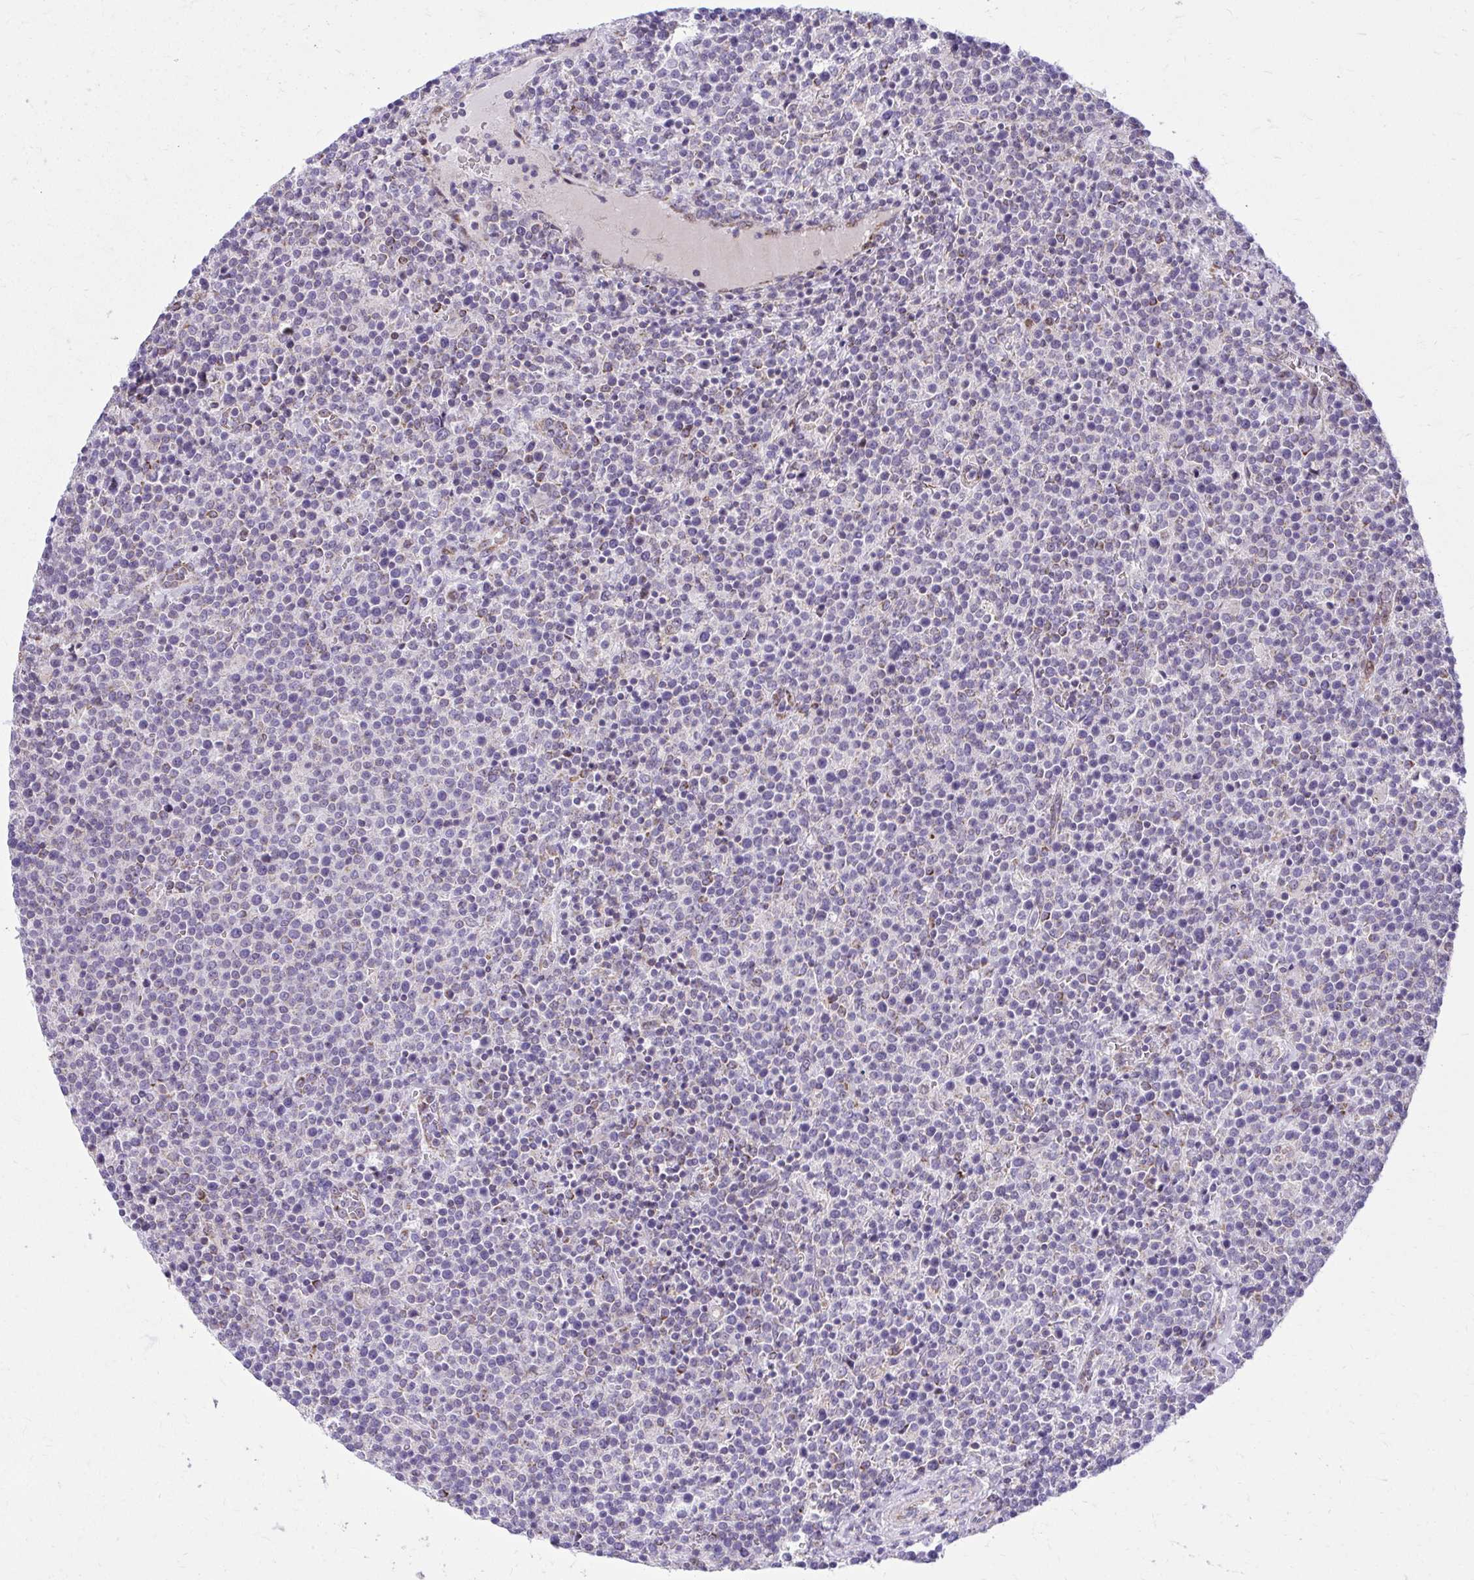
{"staining": {"intensity": "negative", "quantity": "none", "location": "none"}, "tissue": "lymphoma", "cell_type": "Tumor cells", "image_type": "cancer", "snomed": [{"axis": "morphology", "description": "Malignant lymphoma, non-Hodgkin's type, High grade"}, {"axis": "topography", "description": "Lymph node"}], "caption": "High power microscopy histopathology image of an immunohistochemistry photomicrograph of malignant lymphoma, non-Hodgkin's type (high-grade), revealing no significant expression in tumor cells.", "gene": "GPRIN3", "patient": {"sex": "male", "age": 61}}